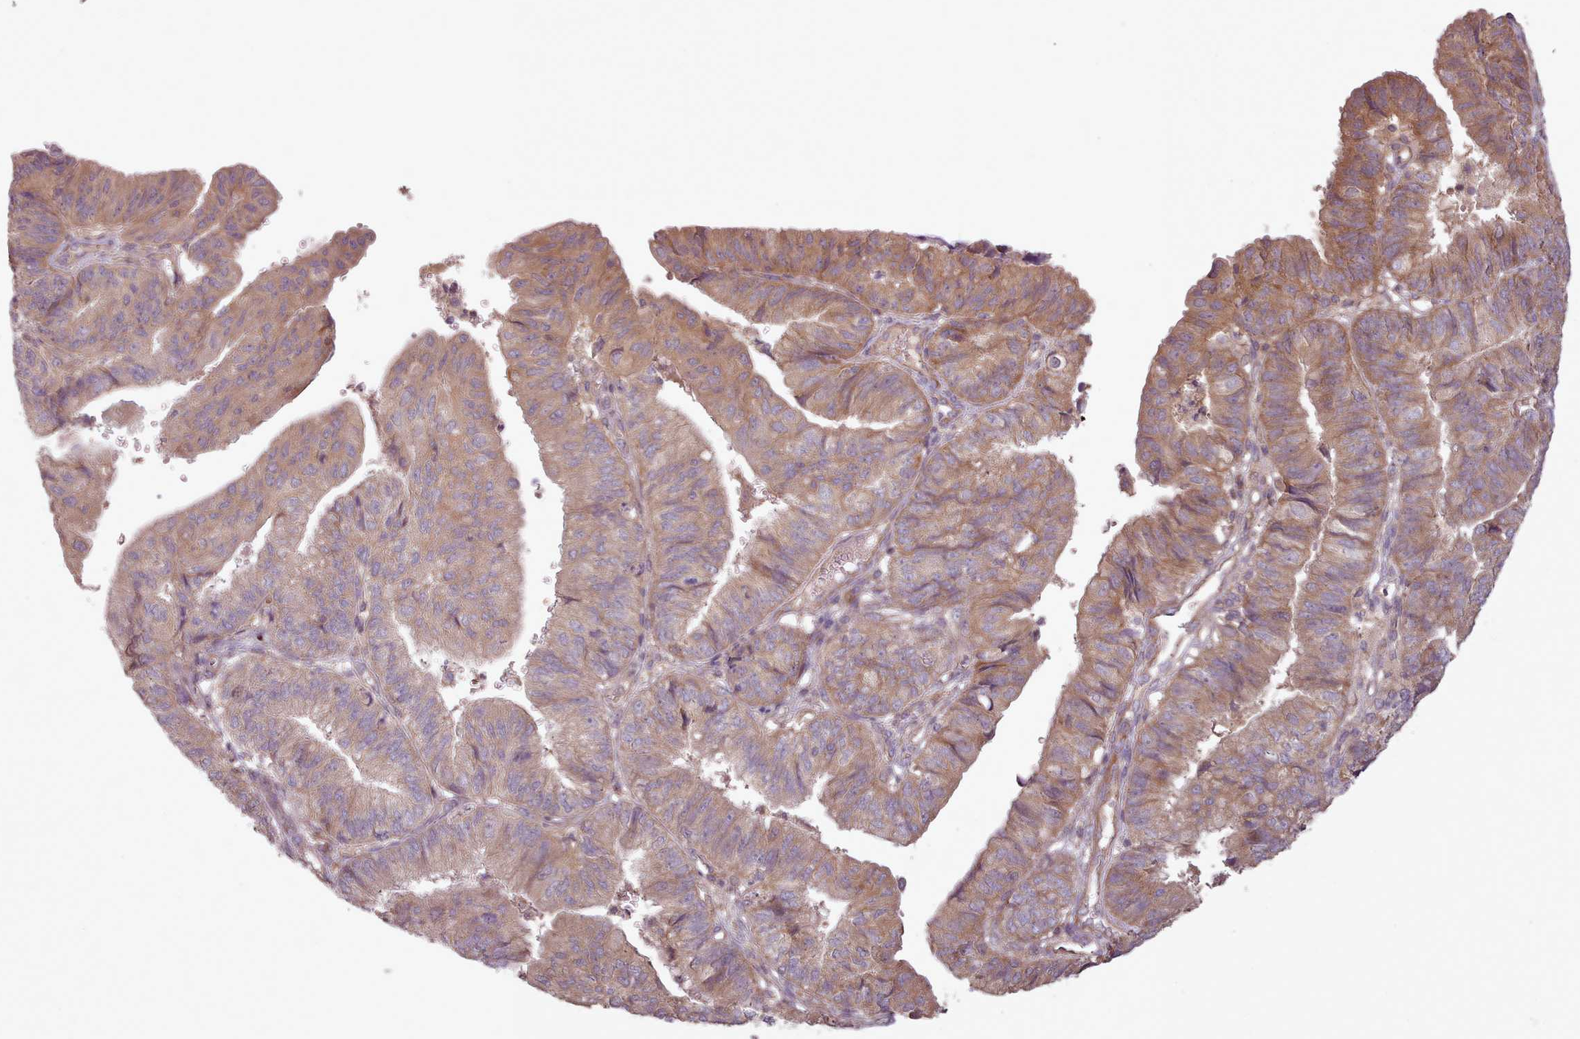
{"staining": {"intensity": "moderate", "quantity": ">75%", "location": "cytoplasmic/membranous"}, "tissue": "endometrial cancer", "cell_type": "Tumor cells", "image_type": "cancer", "snomed": [{"axis": "morphology", "description": "Adenocarcinoma, NOS"}, {"axis": "topography", "description": "Endometrium"}], "caption": "Protein staining of endometrial cancer tissue exhibits moderate cytoplasmic/membranous staining in approximately >75% of tumor cells.", "gene": "NT5DC2", "patient": {"sex": "female", "age": 56}}